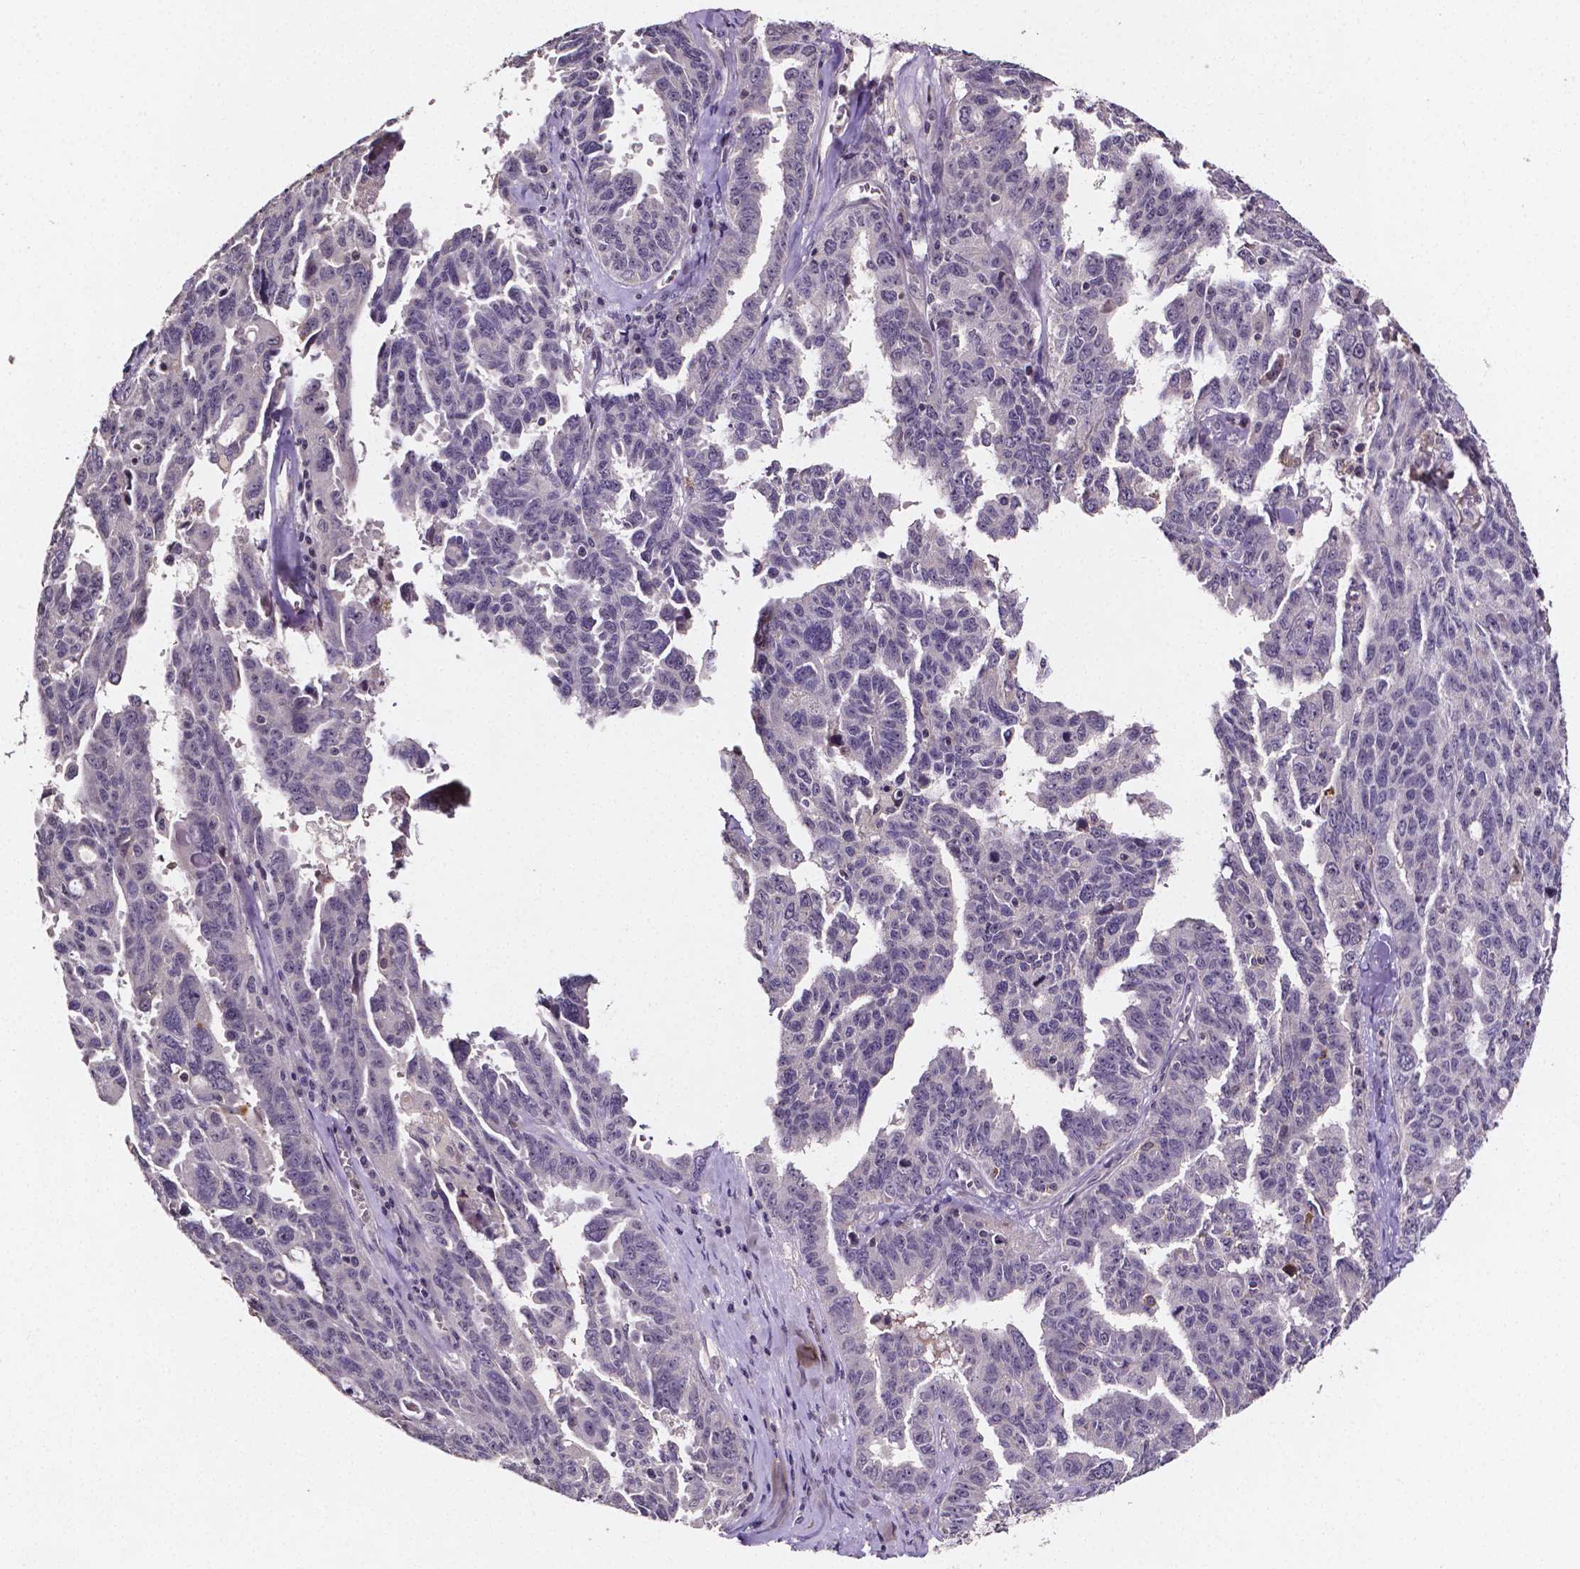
{"staining": {"intensity": "negative", "quantity": "none", "location": "none"}, "tissue": "ovarian cancer", "cell_type": "Tumor cells", "image_type": "cancer", "snomed": [{"axis": "morphology", "description": "Adenocarcinoma, NOS"}, {"axis": "morphology", "description": "Carcinoma, endometroid"}, {"axis": "topography", "description": "Ovary"}], "caption": "High magnification brightfield microscopy of ovarian cancer stained with DAB (3,3'-diaminobenzidine) (brown) and counterstained with hematoxylin (blue): tumor cells show no significant staining. (DAB (3,3'-diaminobenzidine) immunohistochemistry (IHC) with hematoxylin counter stain).", "gene": "NRGN", "patient": {"sex": "female", "age": 72}}